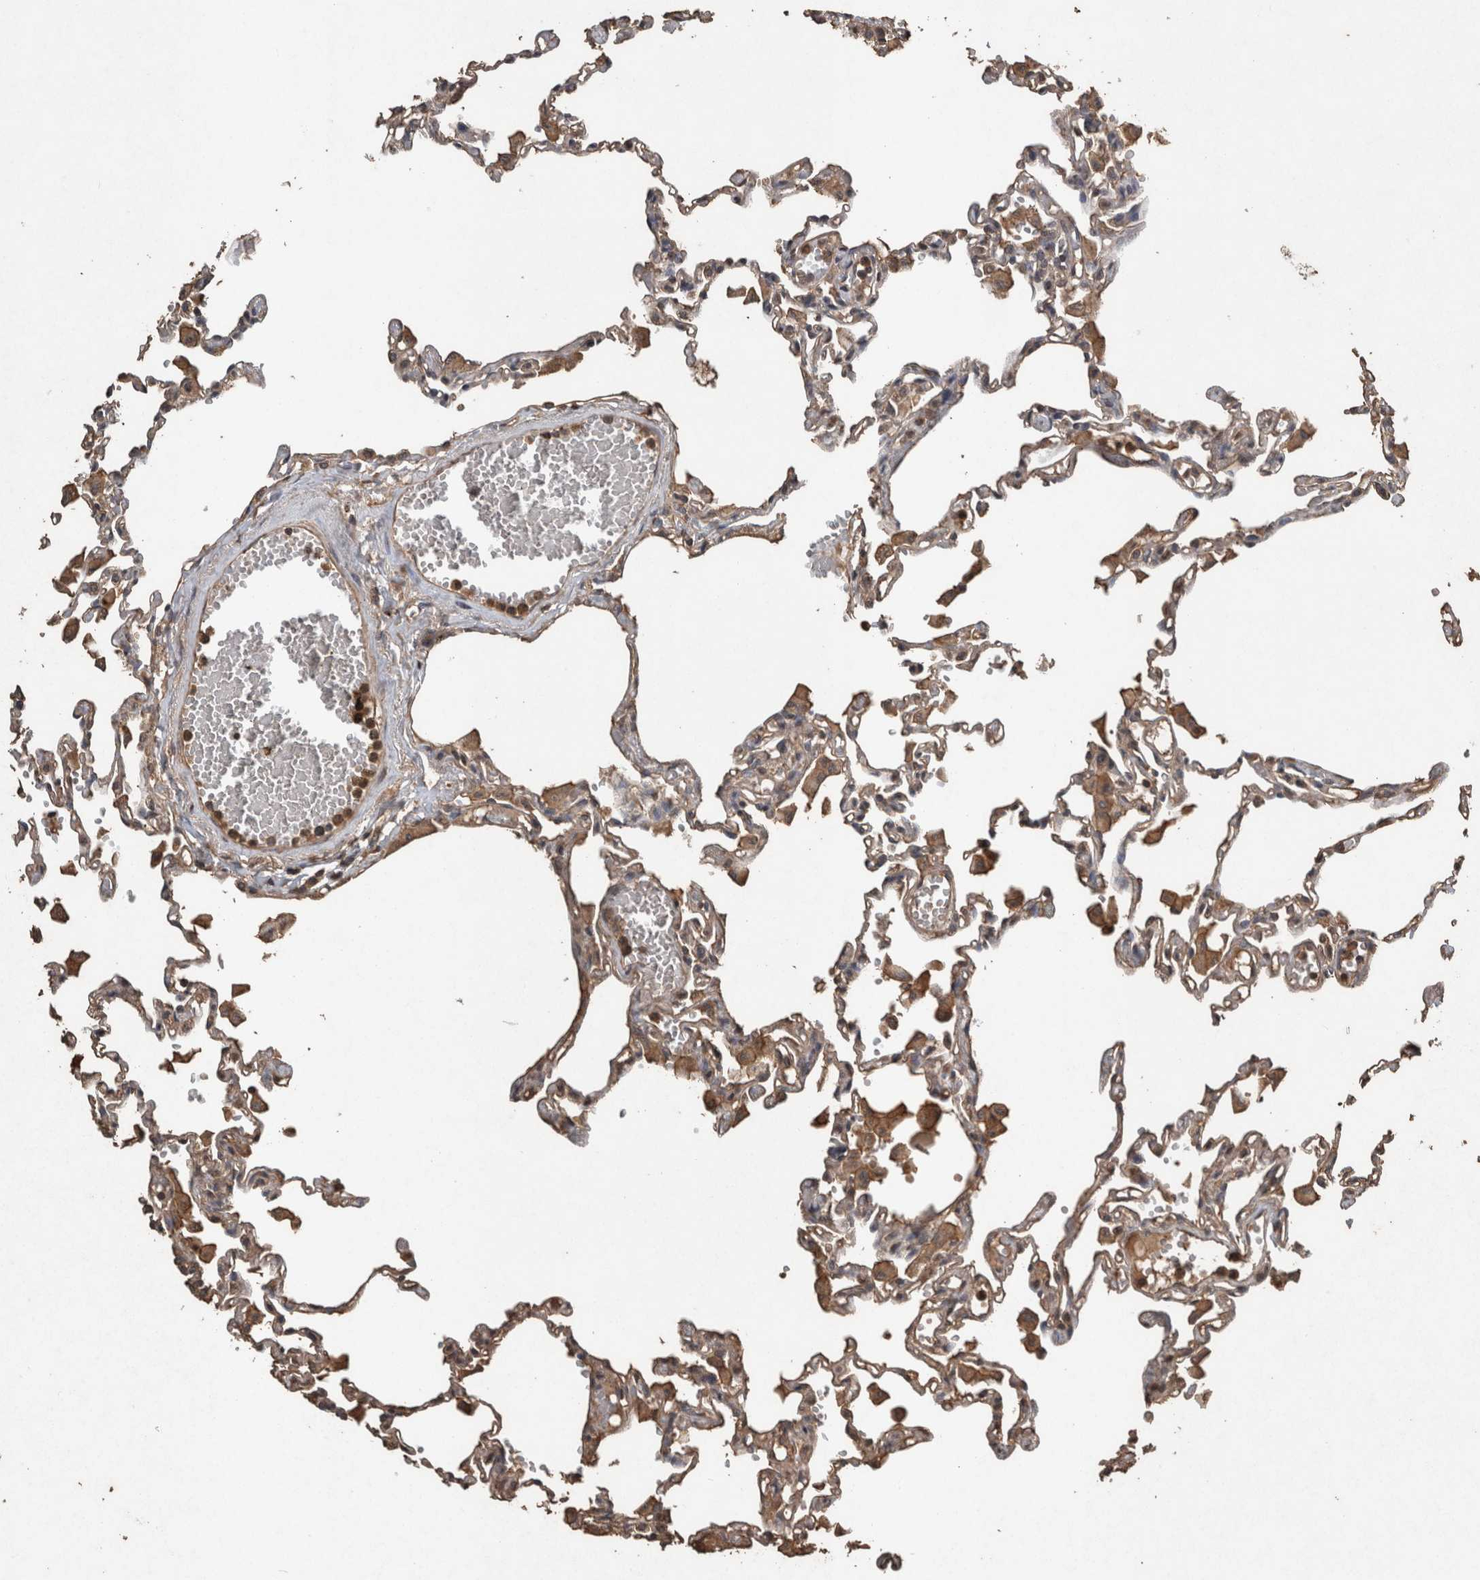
{"staining": {"intensity": "weak", "quantity": "25%-75%", "location": "cytoplasmic/membranous"}, "tissue": "lung", "cell_type": "Alveolar cells", "image_type": "normal", "snomed": [{"axis": "morphology", "description": "Normal tissue, NOS"}, {"axis": "topography", "description": "Bronchus"}, {"axis": "topography", "description": "Lung"}], "caption": "Immunohistochemistry micrograph of normal human lung stained for a protein (brown), which shows low levels of weak cytoplasmic/membranous positivity in approximately 25%-75% of alveolar cells.", "gene": "FGFRL1", "patient": {"sex": "female", "age": 49}}